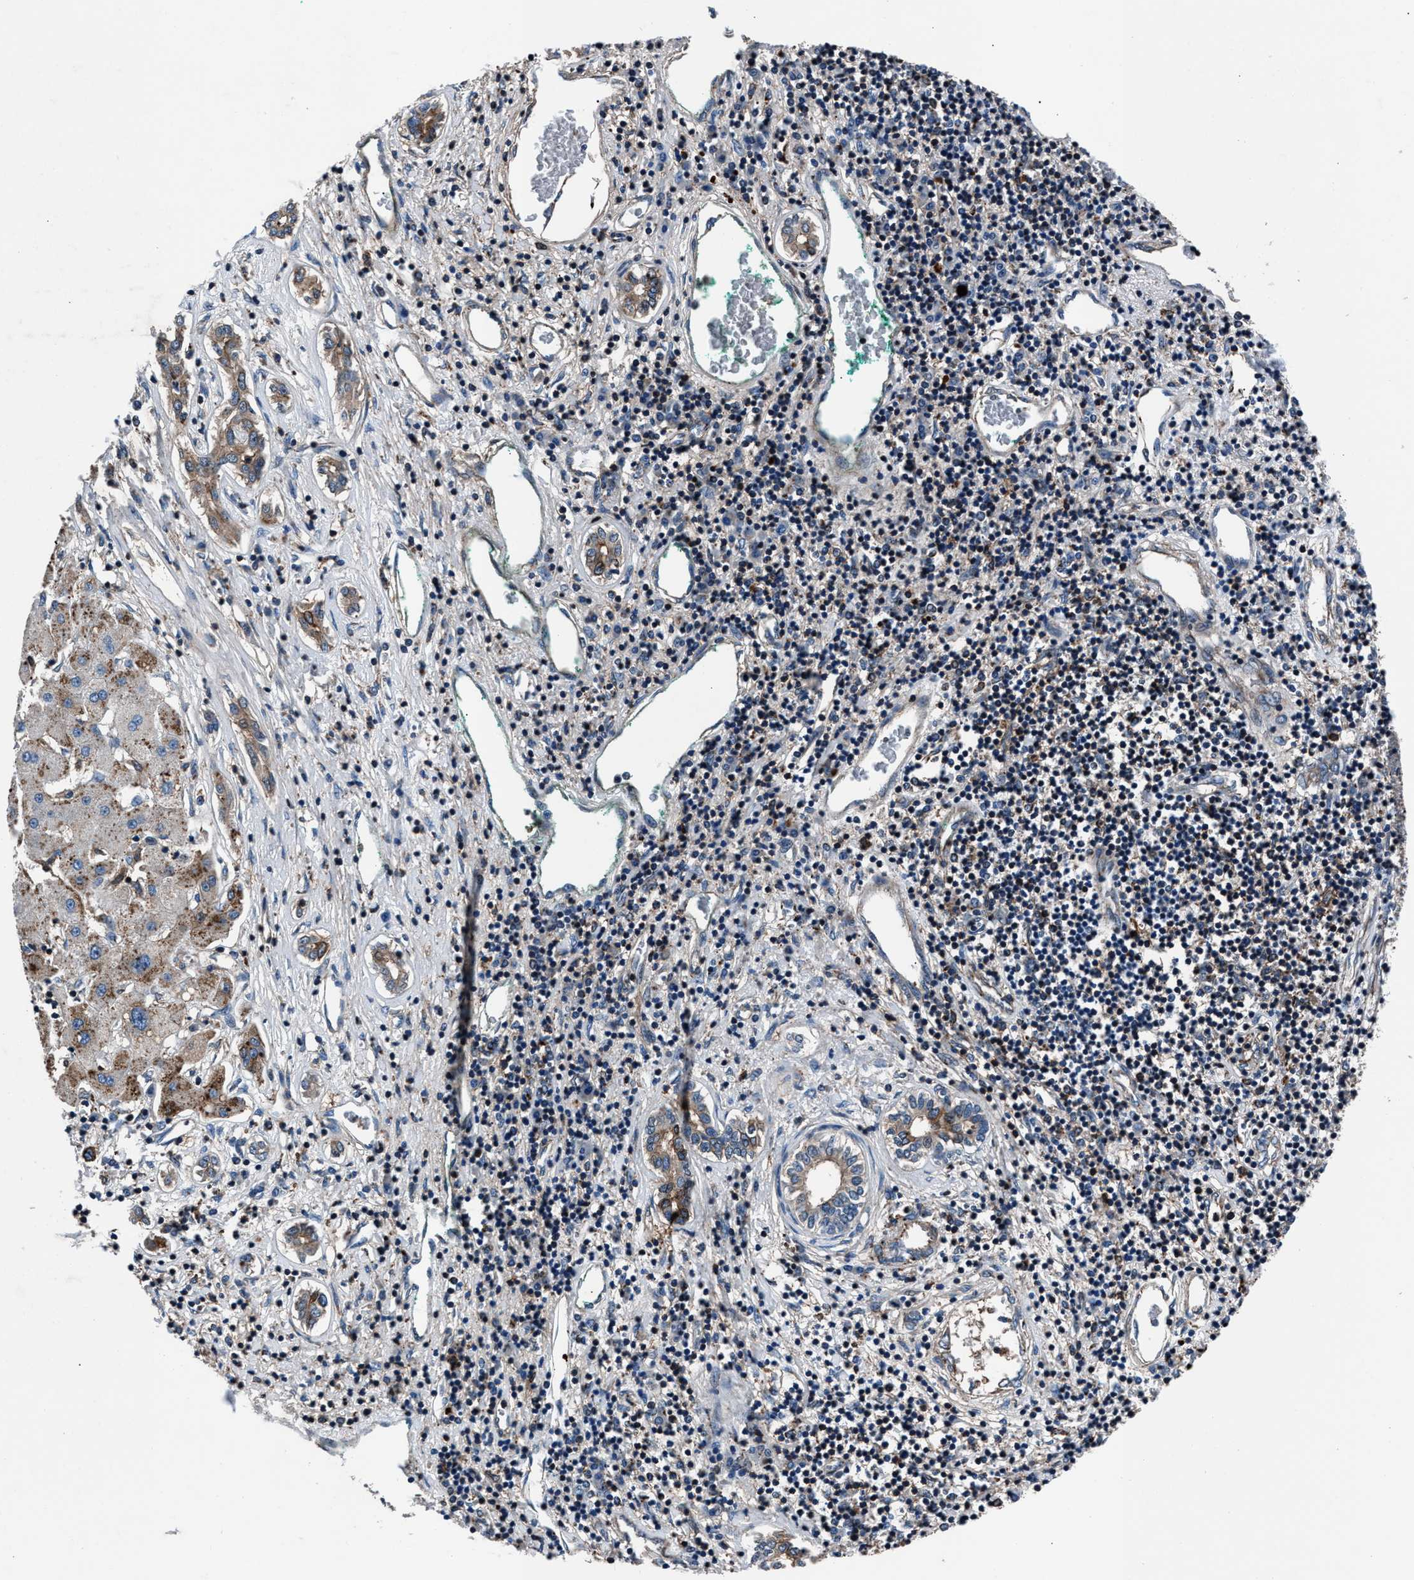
{"staining": {"intensity": "moderate", "quantity": "<25%", "location": "cytoplasmic/membranous"}, "tissue": "liver cancer", "cell_type": "Tumor cells", "image_type": "cancer", "snomed": [{"axis": "morphology", "description": "Carcinoma, Hepatocellular, NOS"}, {"axis": "topography", "description": "Liver"}], "caption": "A histopathology image showing moderate cytoplasmic/membranous expression in approximately <25% of tumor cells in hepatocellular carcinoma (liver), as visualized by brown immunohistochemical staining.", "gene": "MFSD11", "patient": {"sex": "male", "age": 65}}